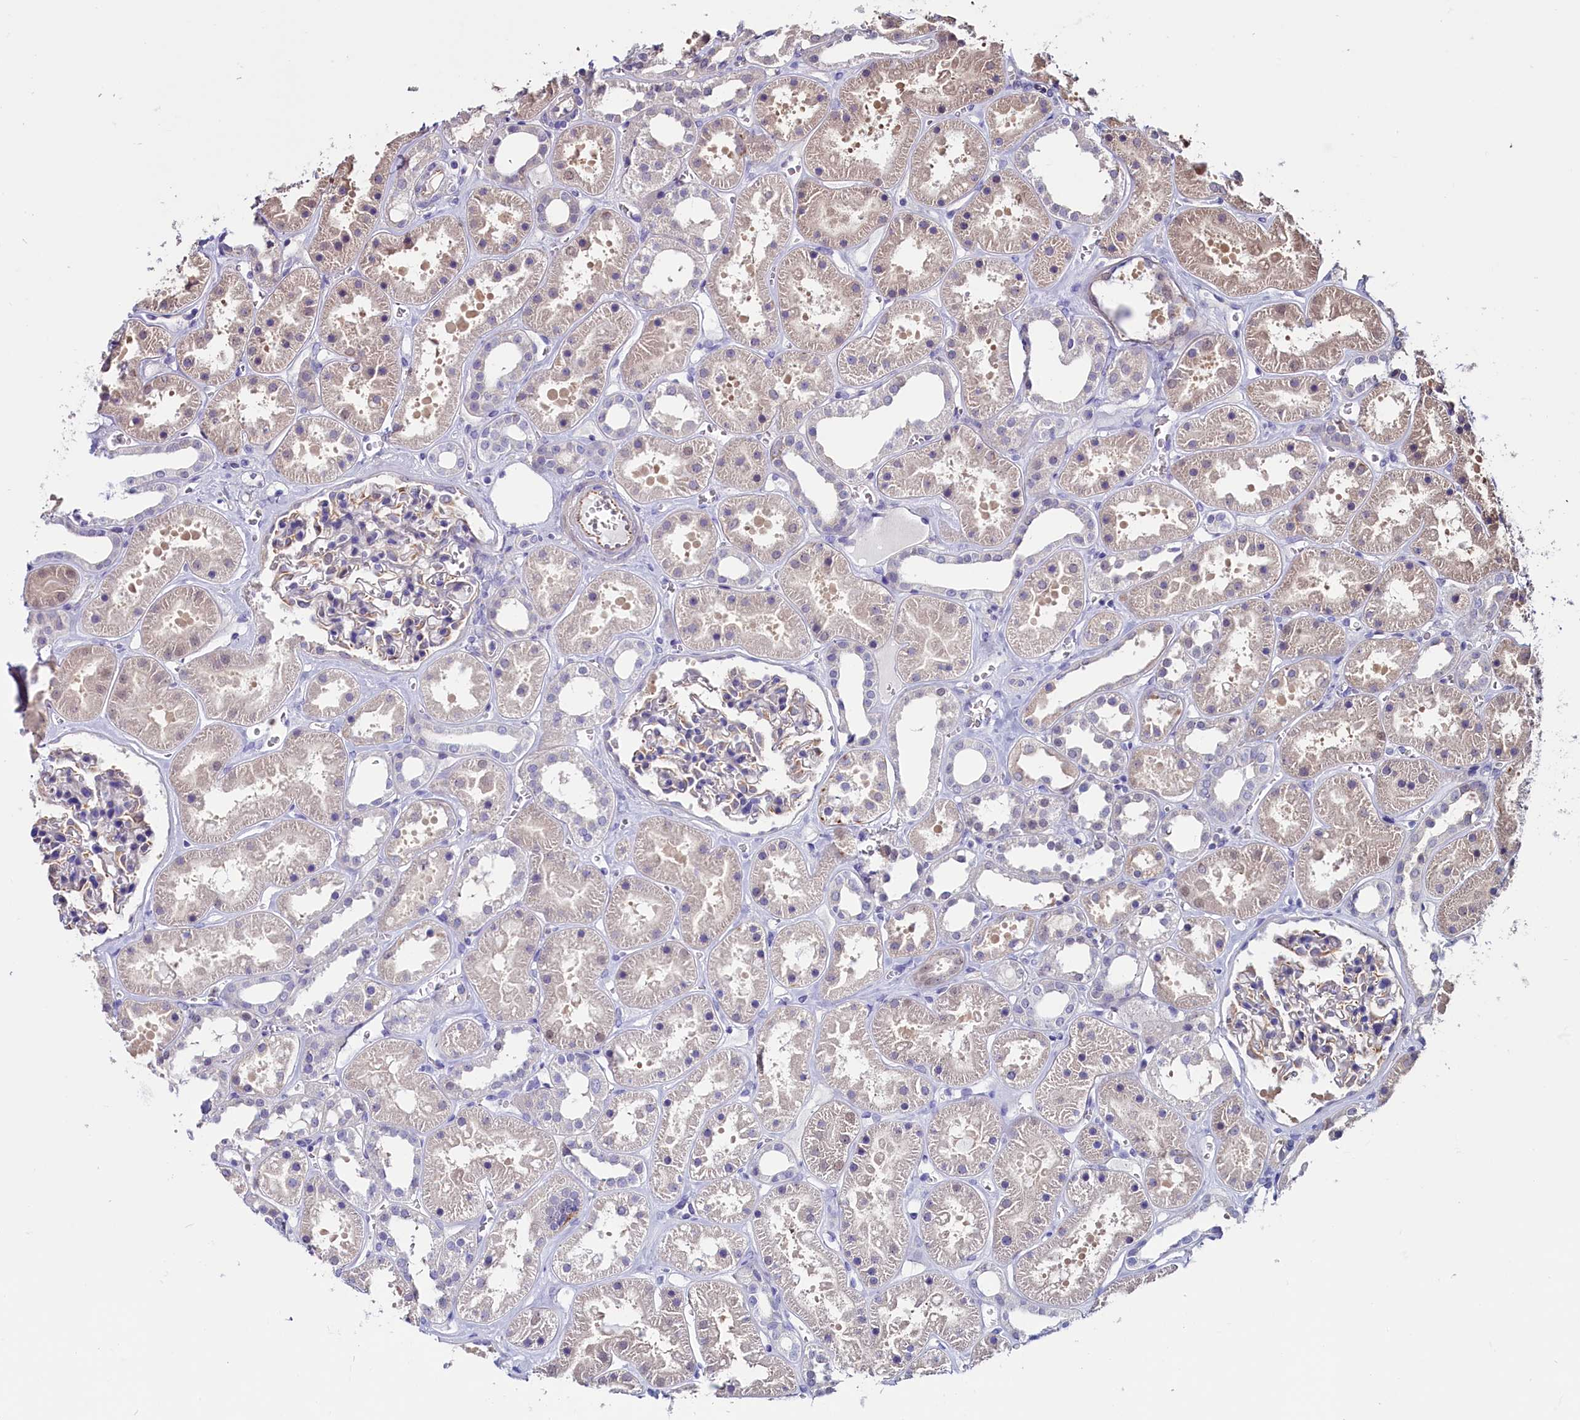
{"staining": {"intensity": "negative", "quantity": "none", "location": "none"}, "tissue": "kidney", "cell_type": "Cells in glomeruli", "image_type": "normal", "snomed": [{"axis": "morphology", "description": "Normal tissue, NOS"}, {"axis": "topography", "description": "Kidney"}], "caption": "Immunohistochemical staining of unremarkable kidney reveals no significant positivity in cells in glomeruli. (Stains: DAB (3,3'-diaminobenzidine) IHC with hematoxylin counter stain, Microscopy: brightfield microscopy at high magnification).", "gene": "PDILT", "patient": {"sex": "female", "age": 41}}